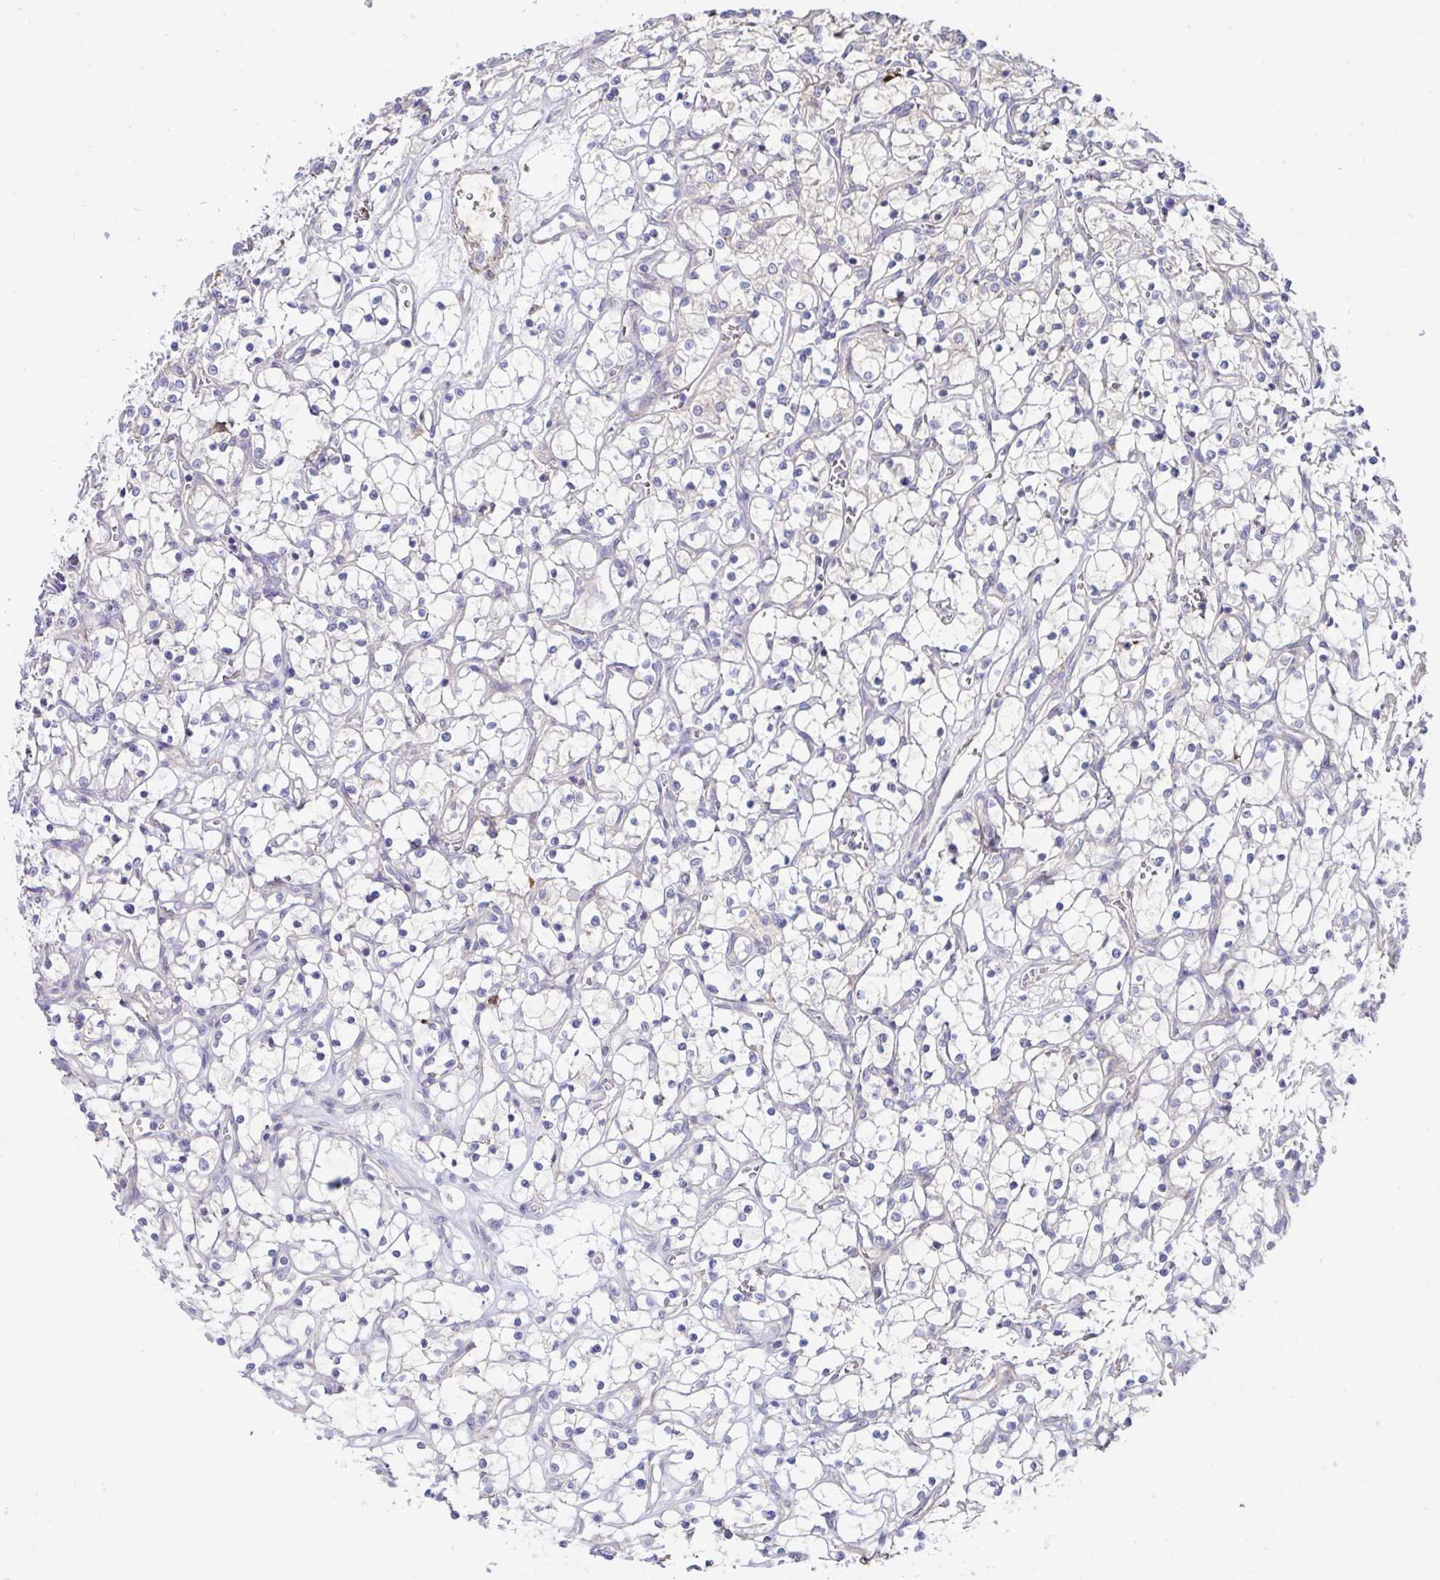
{"staining": {"intensity": "negative", "quantity": "none", "location": "none"}, "tissue": "renal cancer", "cell_type": "Tumor cells", "image_type": "cancer", "snomed": [{"axis": "morphology", "description": "Adenocarcinoma, NOS"}, {"axis": "topography", "description": "Kidney"}], "caption": "Tumor cells show no significant staining in adenocarcinoma (renal).", "gene": "FBXL13", "patient": {"sex": "female", "age": 69}}